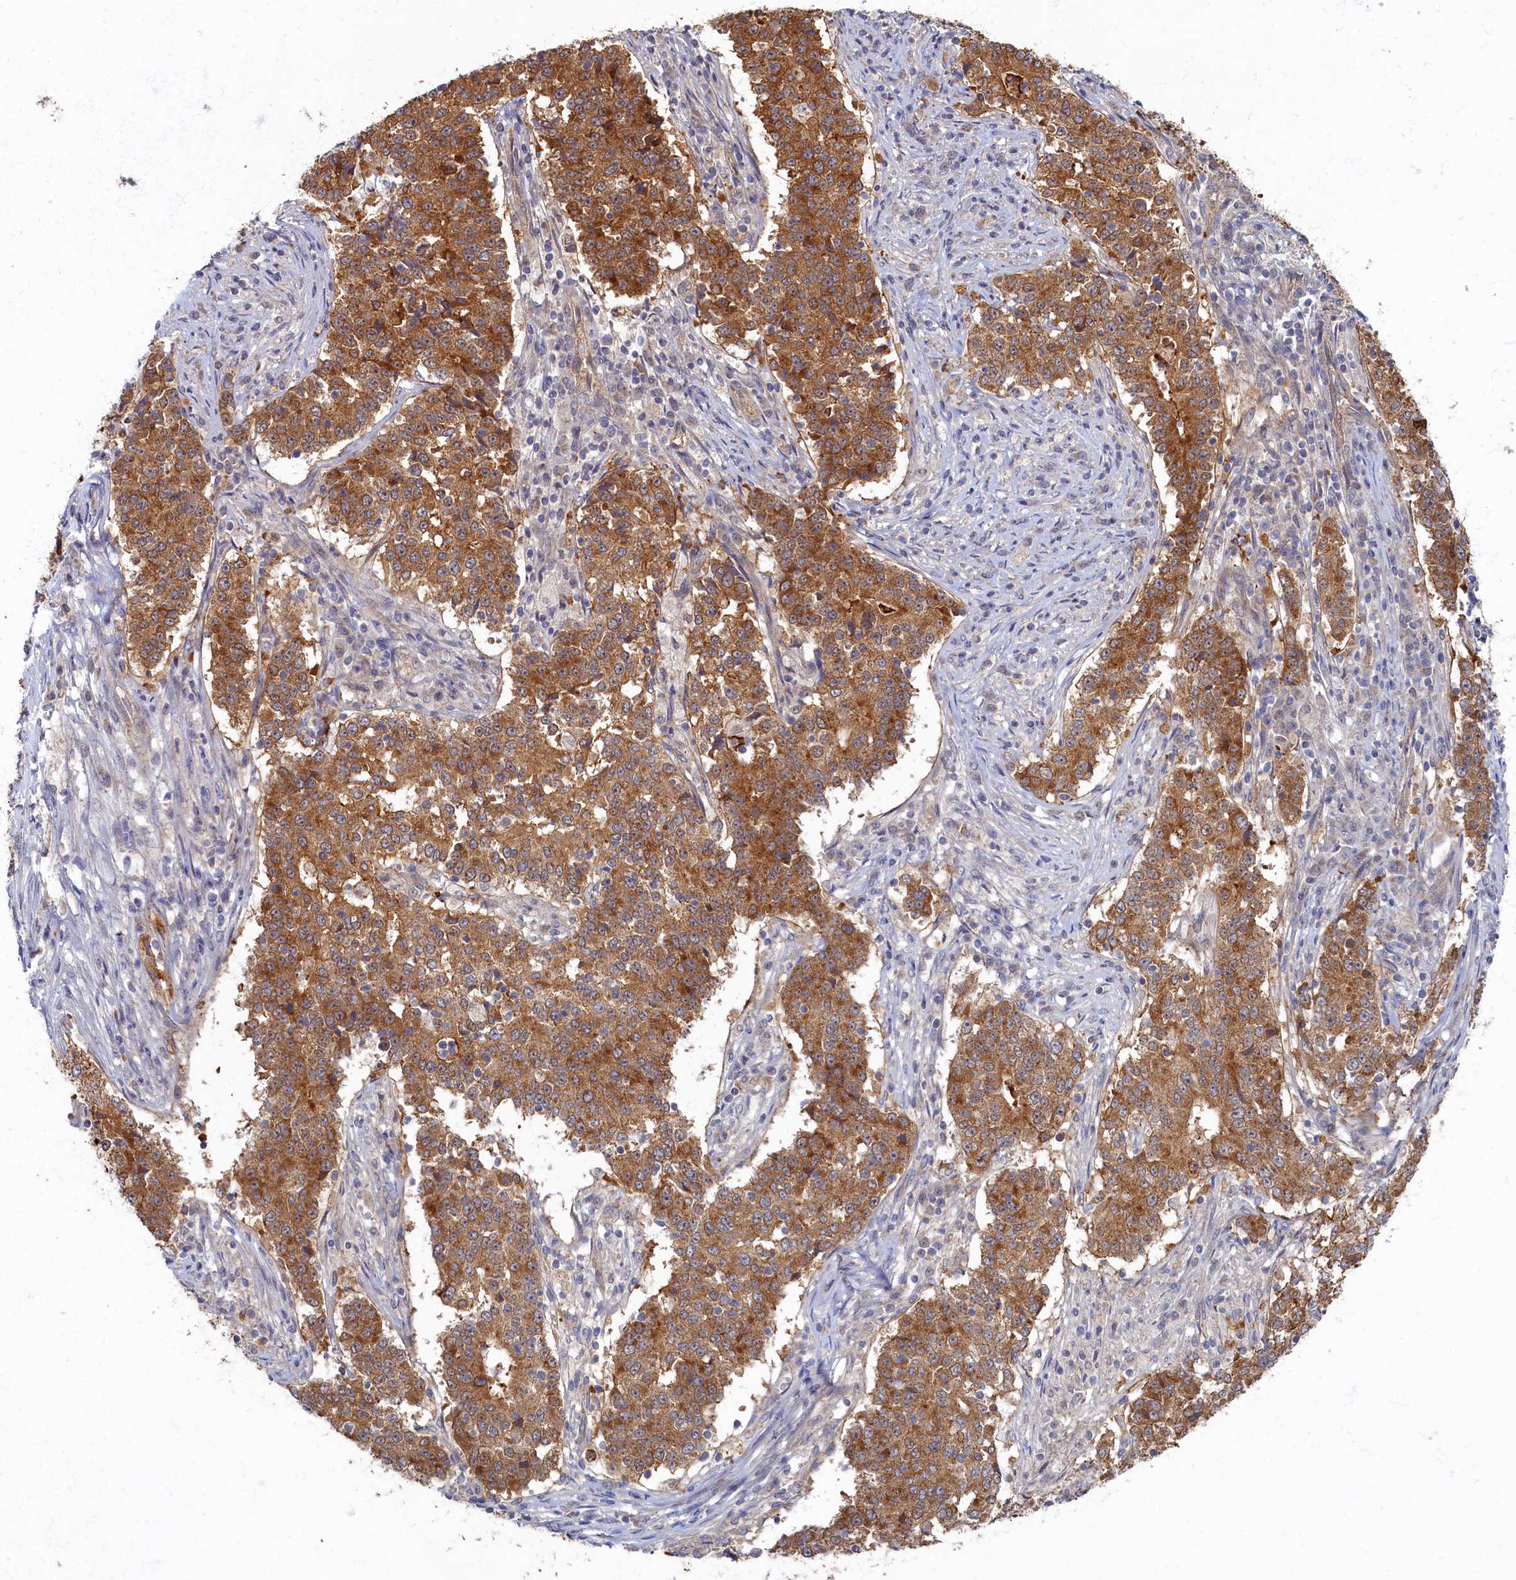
{"staining": {"intensity": "moderate", "quantity": ">75%", "location": "cytoplasmic/membranous"}, "tissue": "stomach cancer", "cell_type": "Tumor cells", "image_type": "cancer", "snomed": [{"axis": "morphology", "description": "Adenocarcinoma, NOS"}, {"axis": "topography", "description": "Stomach"}], "caption": "Immunohistochemical staining of human stomach cancer (adenocarcinoma) exhibits medium levels of moderate cytoplasmic/membranous positivity in about >75% of tumor cells.", "gene": "WDR59", "patient": {"sex": "male", "age": 59}}